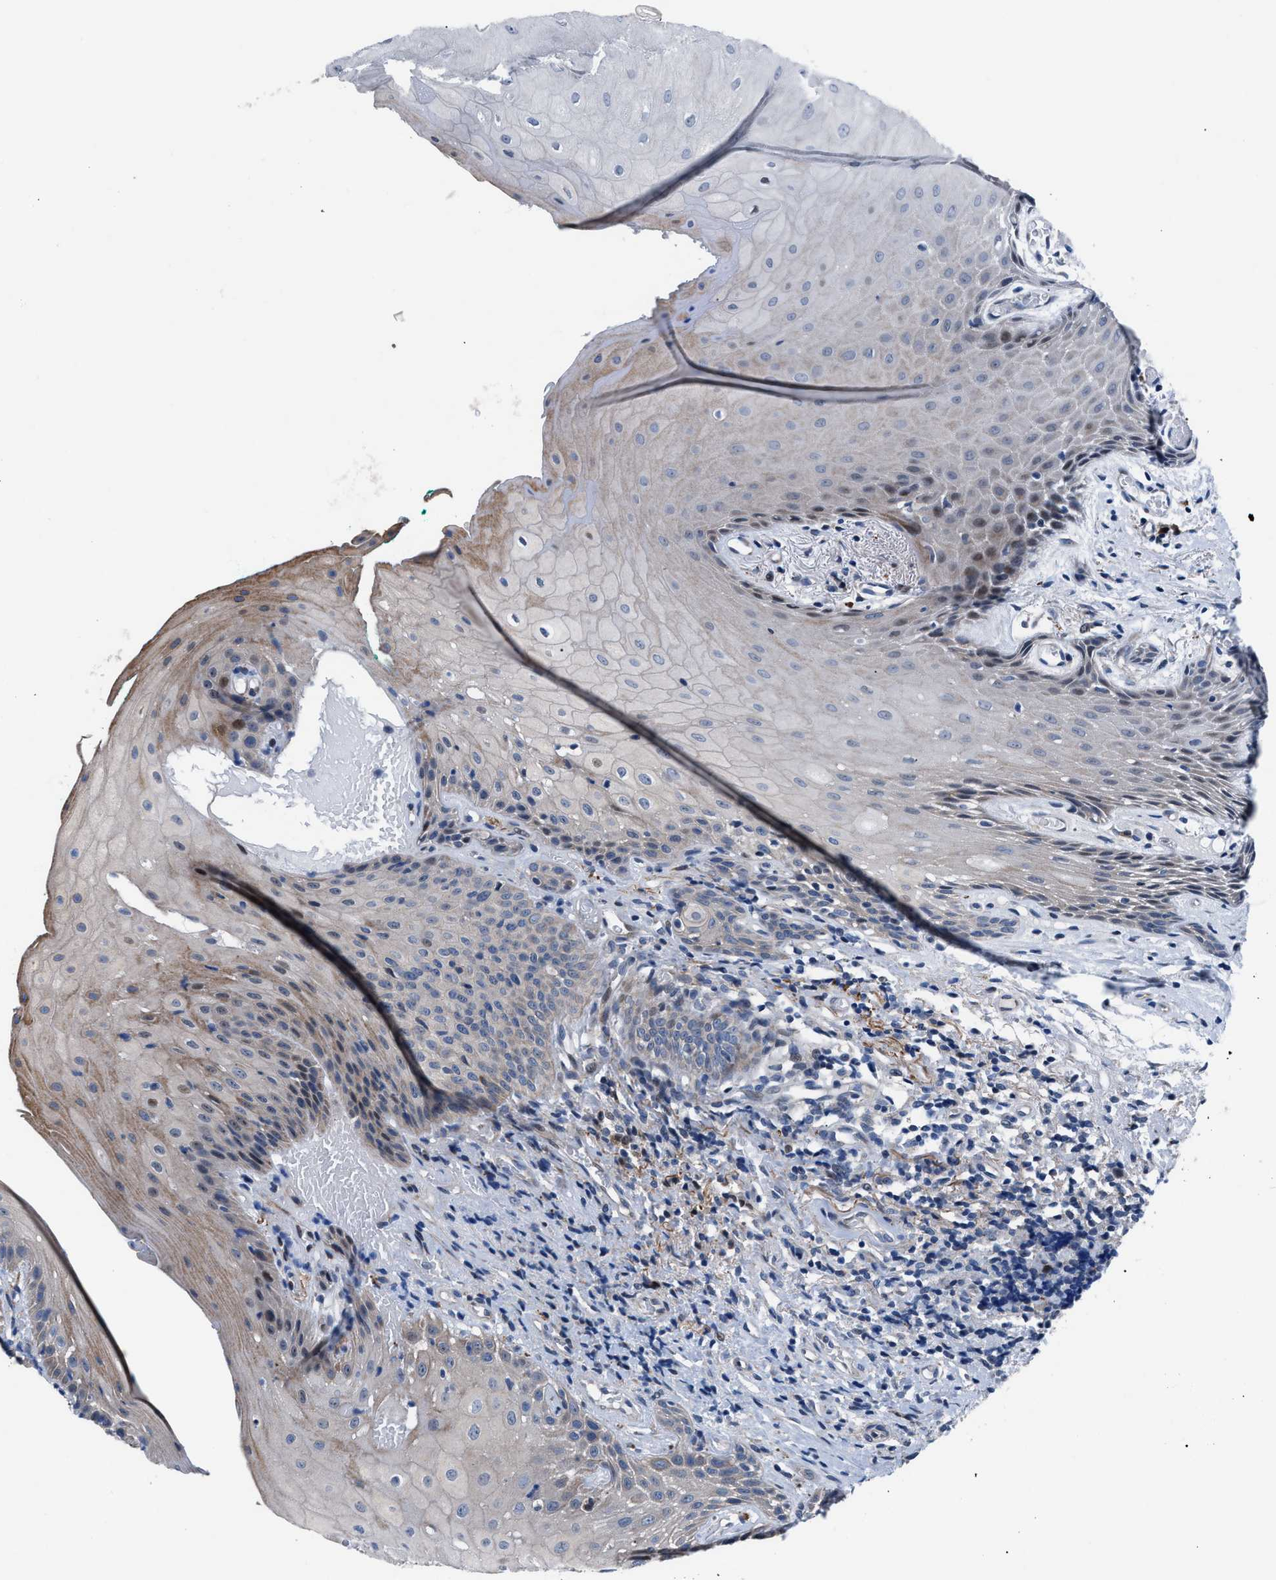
{"staining": {"intensity": "moderate", "quantity": "<25%", "location": "cytoplasmic/membranous"}, "tissue": "oral mucosa", "cell_type": "Squamous epithelial cells", "image_type": "normal", "snomed": [{"axis": "morphology", "description": "Normal tissue, NOS"}, {"axis": "morphology", "description": "Squamous cell carcinoma, NOS"}, {"axis": "topography", "description": "Oral tissue"}, {"axis": "topography", "description": "Salivary gland"}, {"axis": "topography", "description": "Head-Neck"}], "caption": "Normal oral mucosa reveals moderate cytoplasmic/membranous positivity in about <25% of squamous epithelial cells, visualized by immunohistochemistry. The staining is performed using DAB brown chromogen to label protein expression. The nuclei are counter-stained blue using hematoxylin.", "gene": "UAP1", "patient": {"sex": "female", "age": 62}}